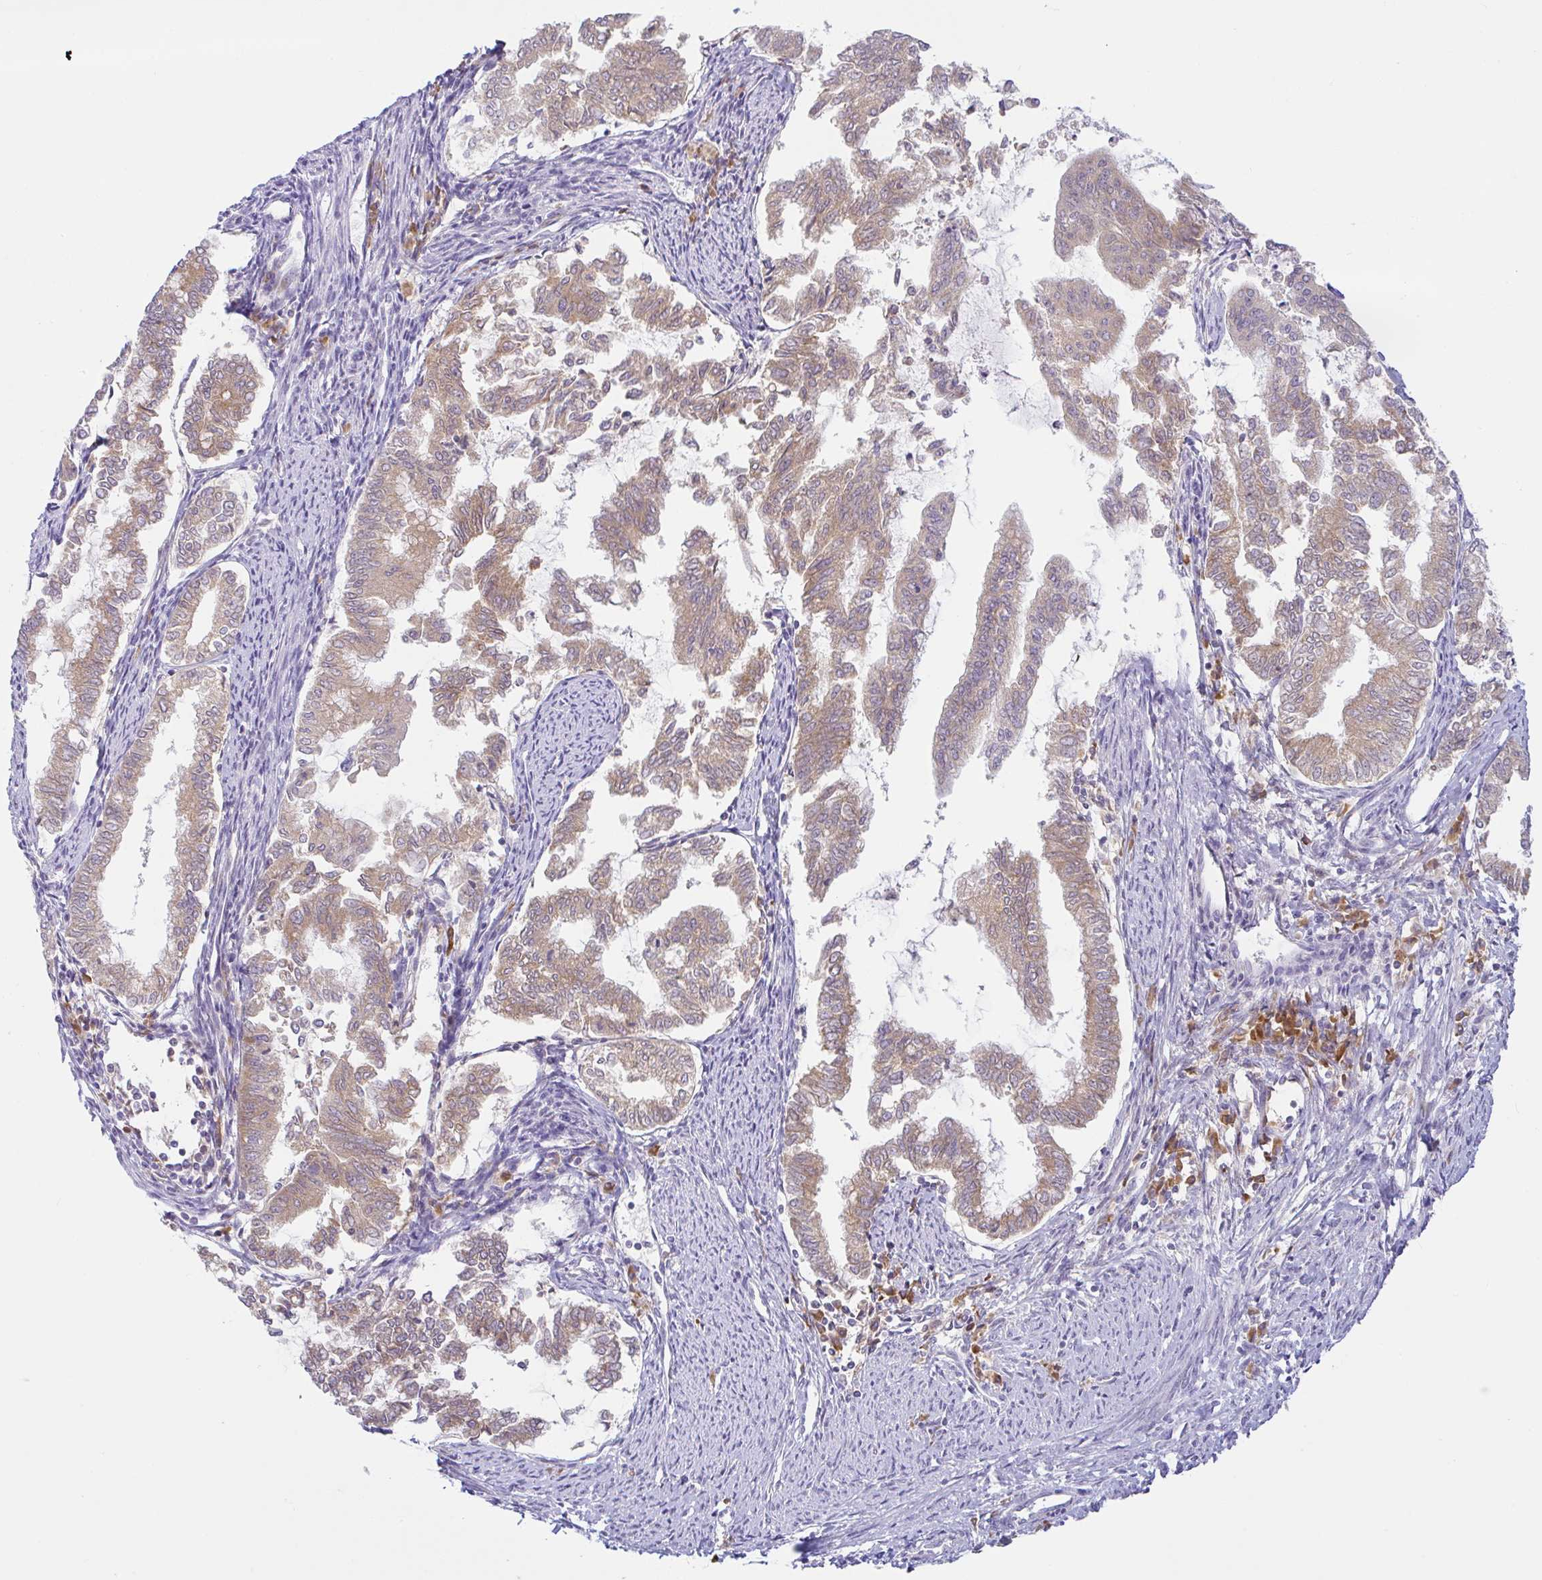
{"staining": {"intensity": "weak", "quantity": ">75%", "location": "cytoplasmic/membranous"}, "tissue": "endometrial cancer", "cell_type": "Tumor cells", "image_type": "cancer", "snomed": [{"axis": "morphology", "description": "Adenocarcinoma, NOS"}, {"axis": "topography", "description": "Endometrium"}], "caption": "Adenocarcinoma (endometrial) stained for a protein (brown) demonstrates weak cytoplasmic/membranous positive expression in about >75% of tumor cells.", "gene": "DERL2", "patient": {"sex": "female", "age": 79}}